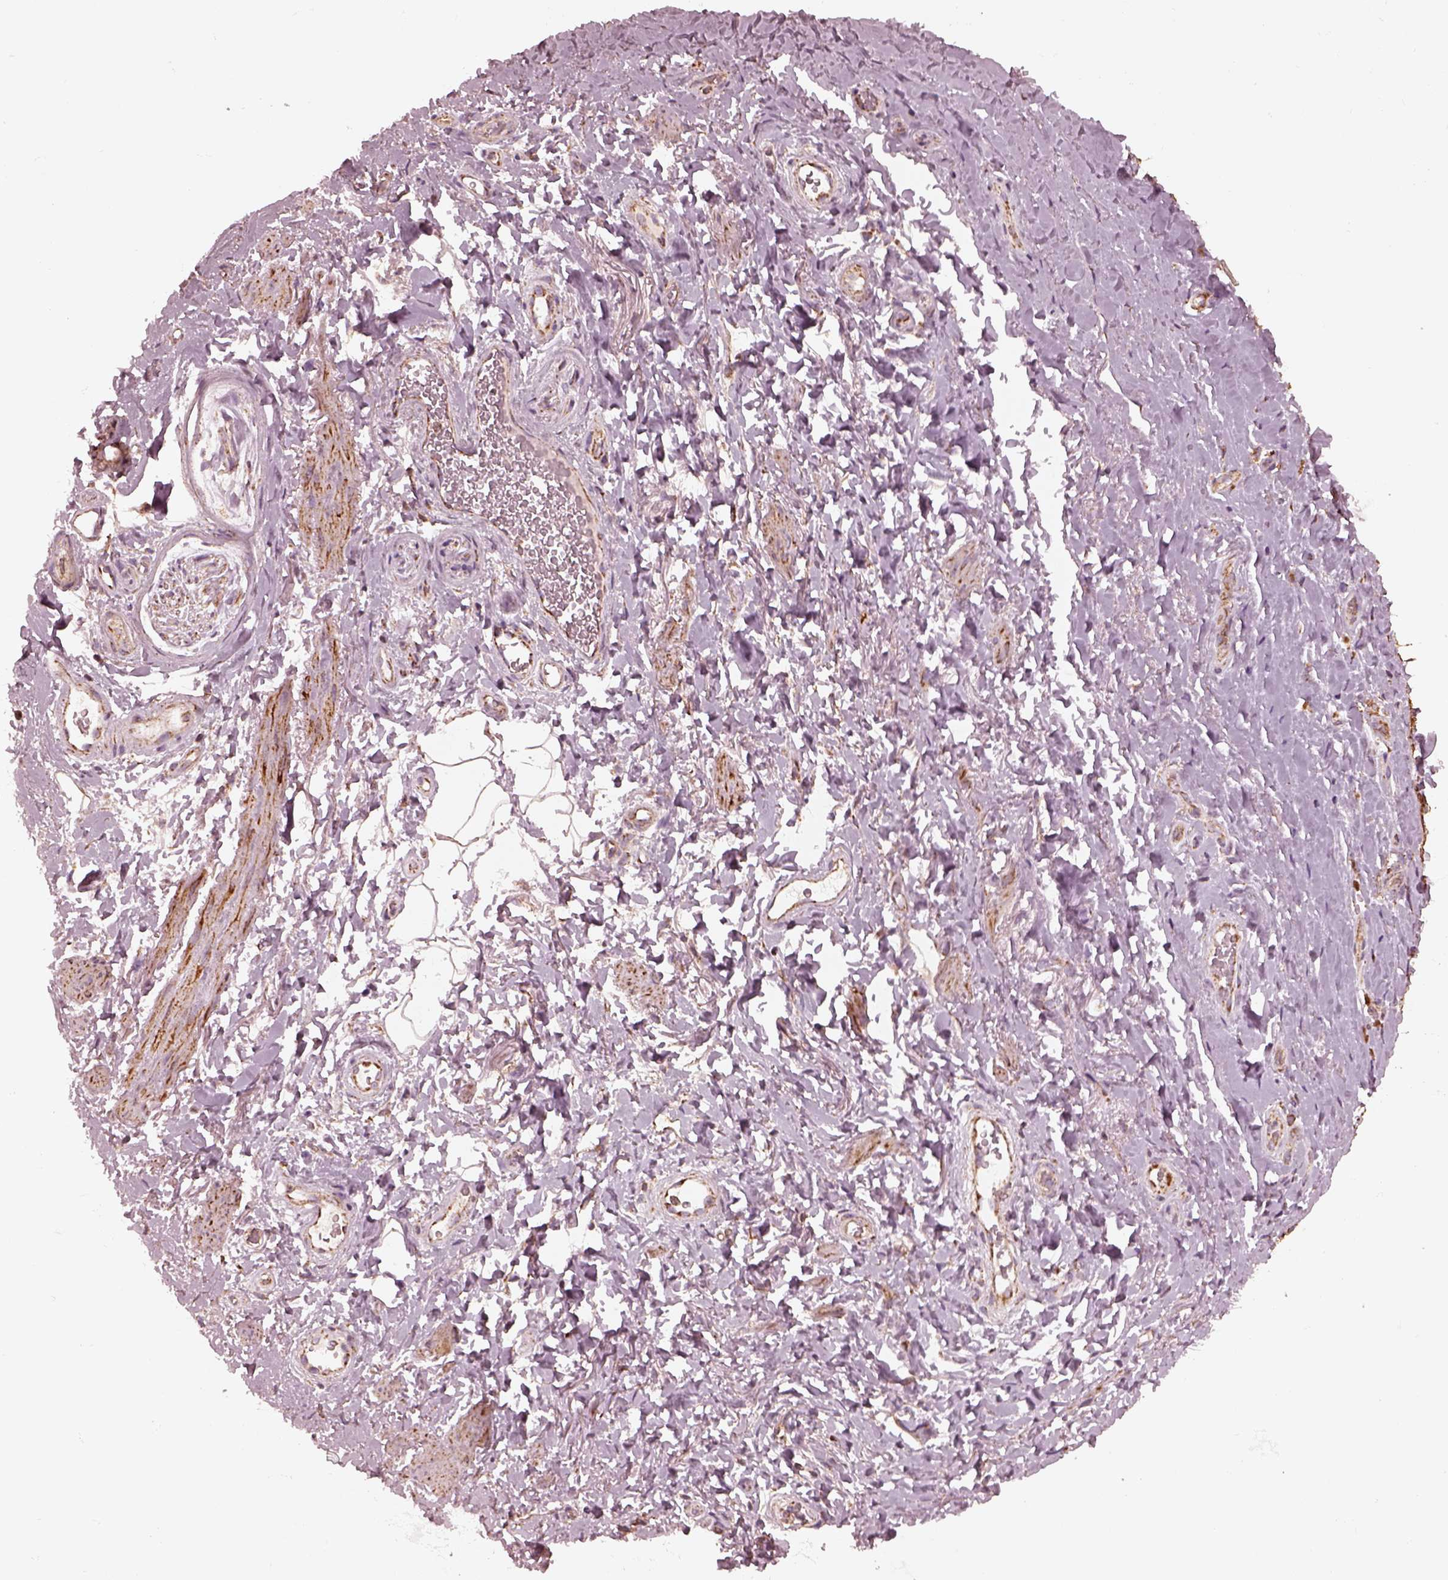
{"staining": {"intensity": "weak", "quantity": "<25%", "location": "cytoplasmic/membranous"}, "tissue": "adipose tissue", "cell_type": "Adipocytes", "image_type": "normal", "snomed": [{"axis": "morphology", "description": "Normal tissue, NOS"}, {"axis": "topography", "description": "Anal"}, {"axis": "topography", "description": "Peripheral nerve tissue"}], "caption": "Adipocytes show no significant protein expression in unremarkable adipose tissue. (Brightfield microscopy of DAB immunohistochemistry at high magnification).", "gene": "NDUFB10", "patient": {"sex": "male", "age": 53}}